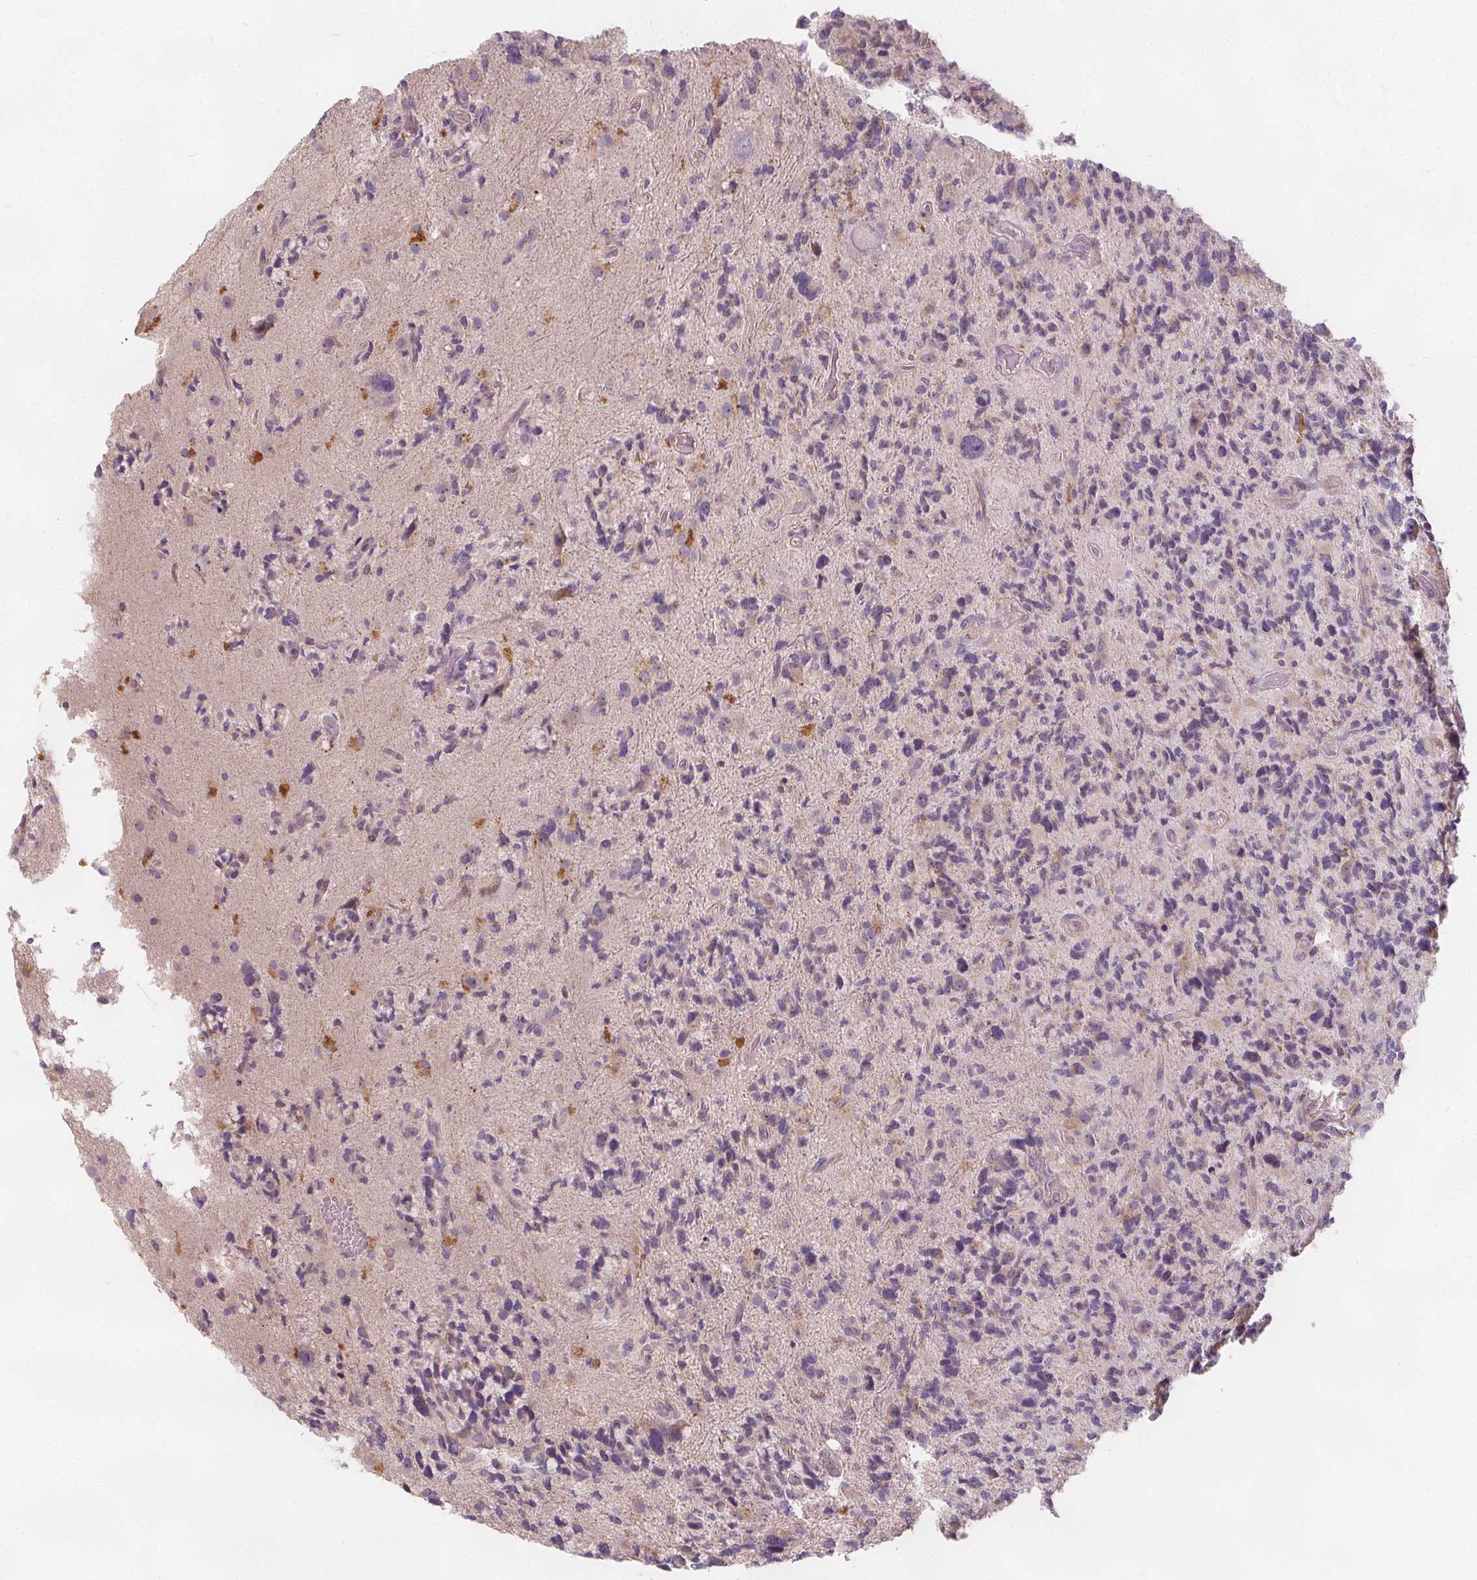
{"staining": {"intensity": "negative", "quantity": "none", "location": "none"}, "tissue": "glioma", "cell_type": "Tumor cells", "image_type": "cancer", "snomed": [{"axis": "morphology", "description": "Glioma, malignant, High grade"}, {"axis": "topography", "description": "Brain"}], "caption": "Immunohistochemistry photomicrograph of glioma stained for a protein (brown), which reveals no expression in tumor cells.", "gene": "DRC3", "patient": {"sex": "female", "age": 71}}